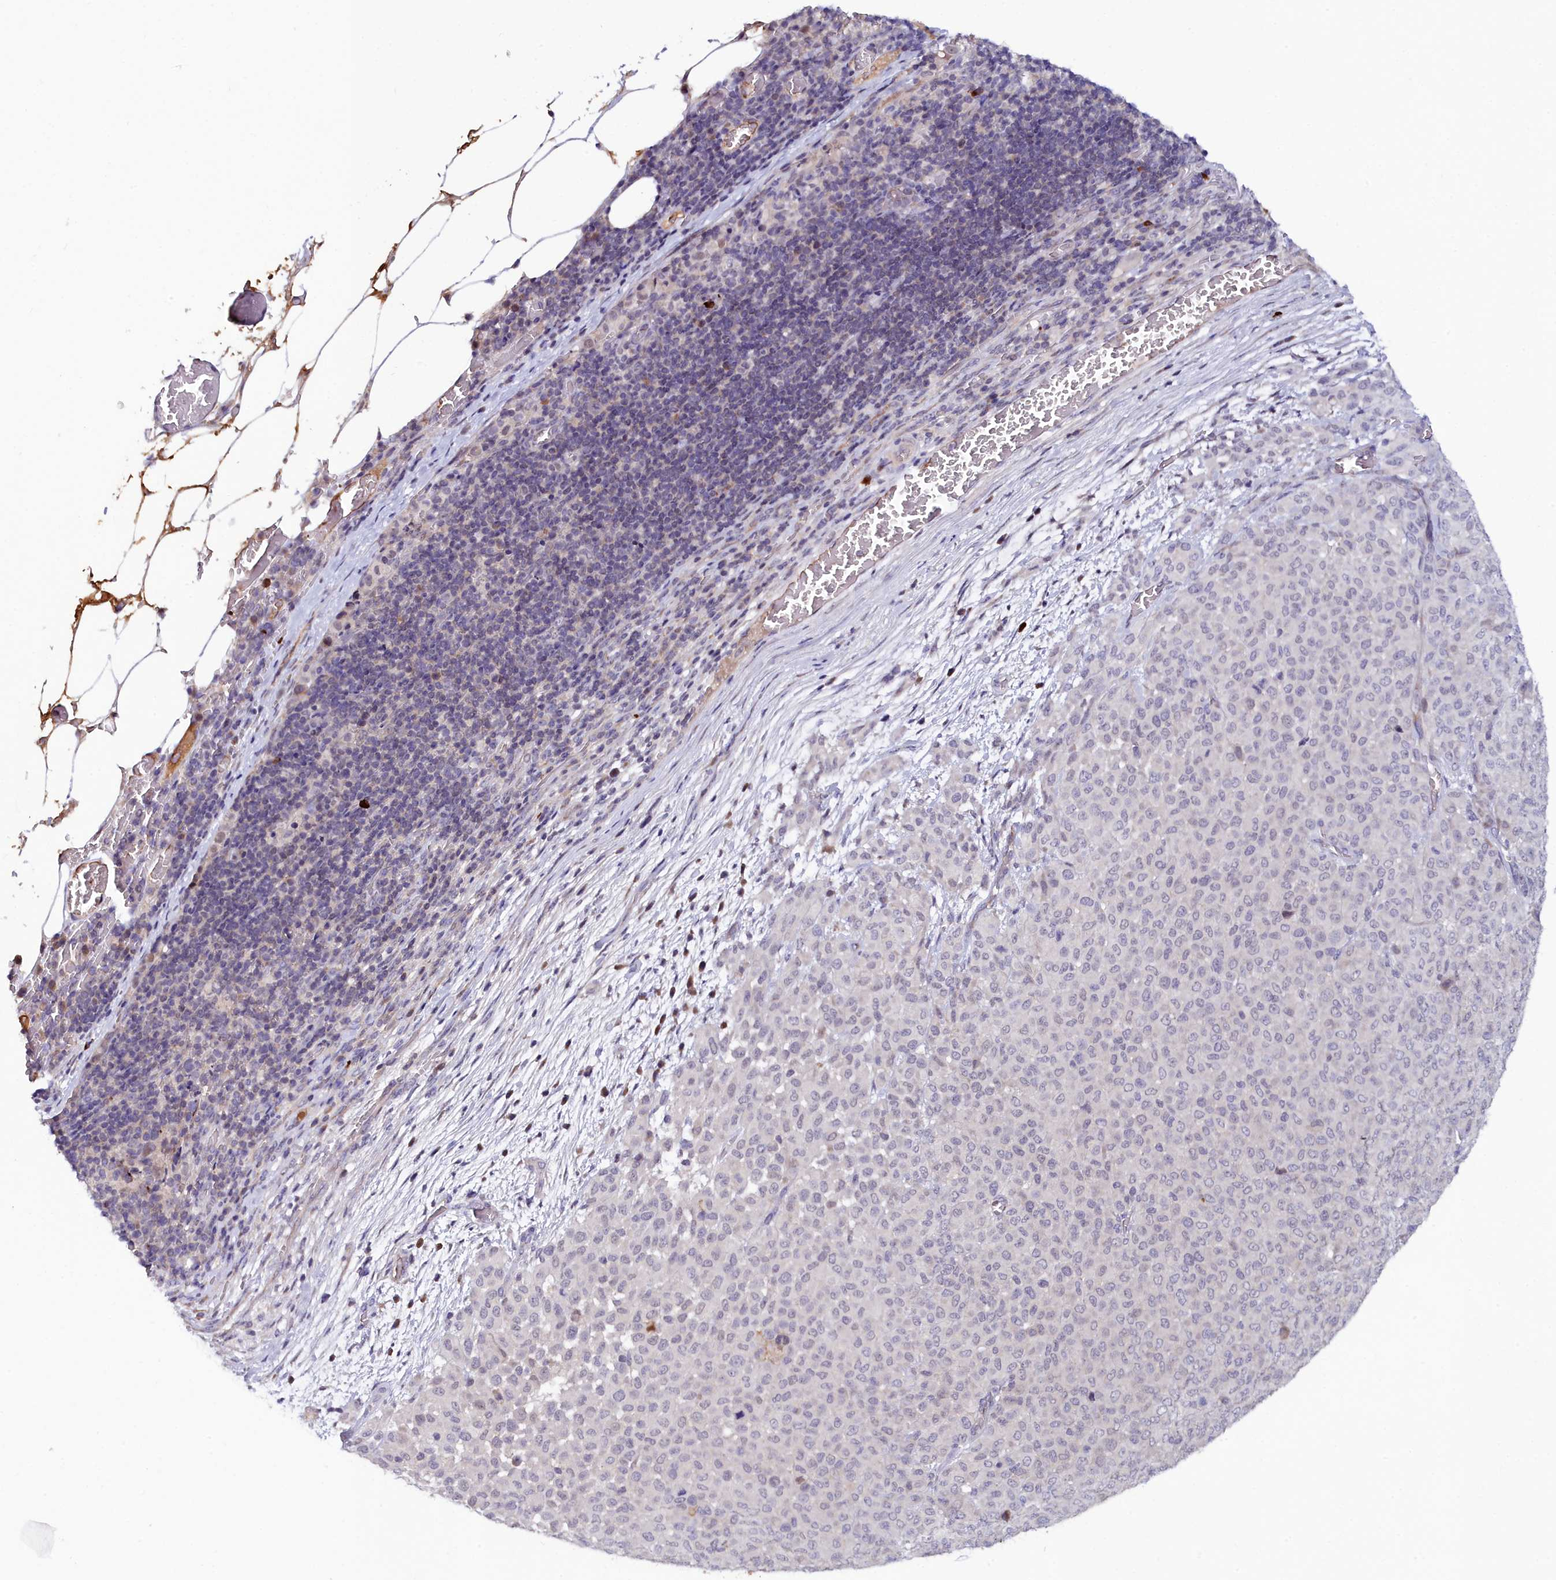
{"staining": {"intensity": "negative", "quantity": "none", "location": "none"}, "tissue": "melanoma", "cell_type": "Tumor cells", "image_type": "cancer", "snomed": [{"axis": "morphology", "description": "Malignant melanoma, Metastatic site"}, {"axis": "topography", "description": "Skin"}], "caption": "Tumor cells are negative for protein expression in human malignant melanoma (metastatic site). (DAB (3,3'-diaminobenzidine) immunohistochemistry (IHC) visualized using brightfield microscopy, high magnification).", "gene": "KCTD18", "patient": {"sex": "female", "age": 81}}